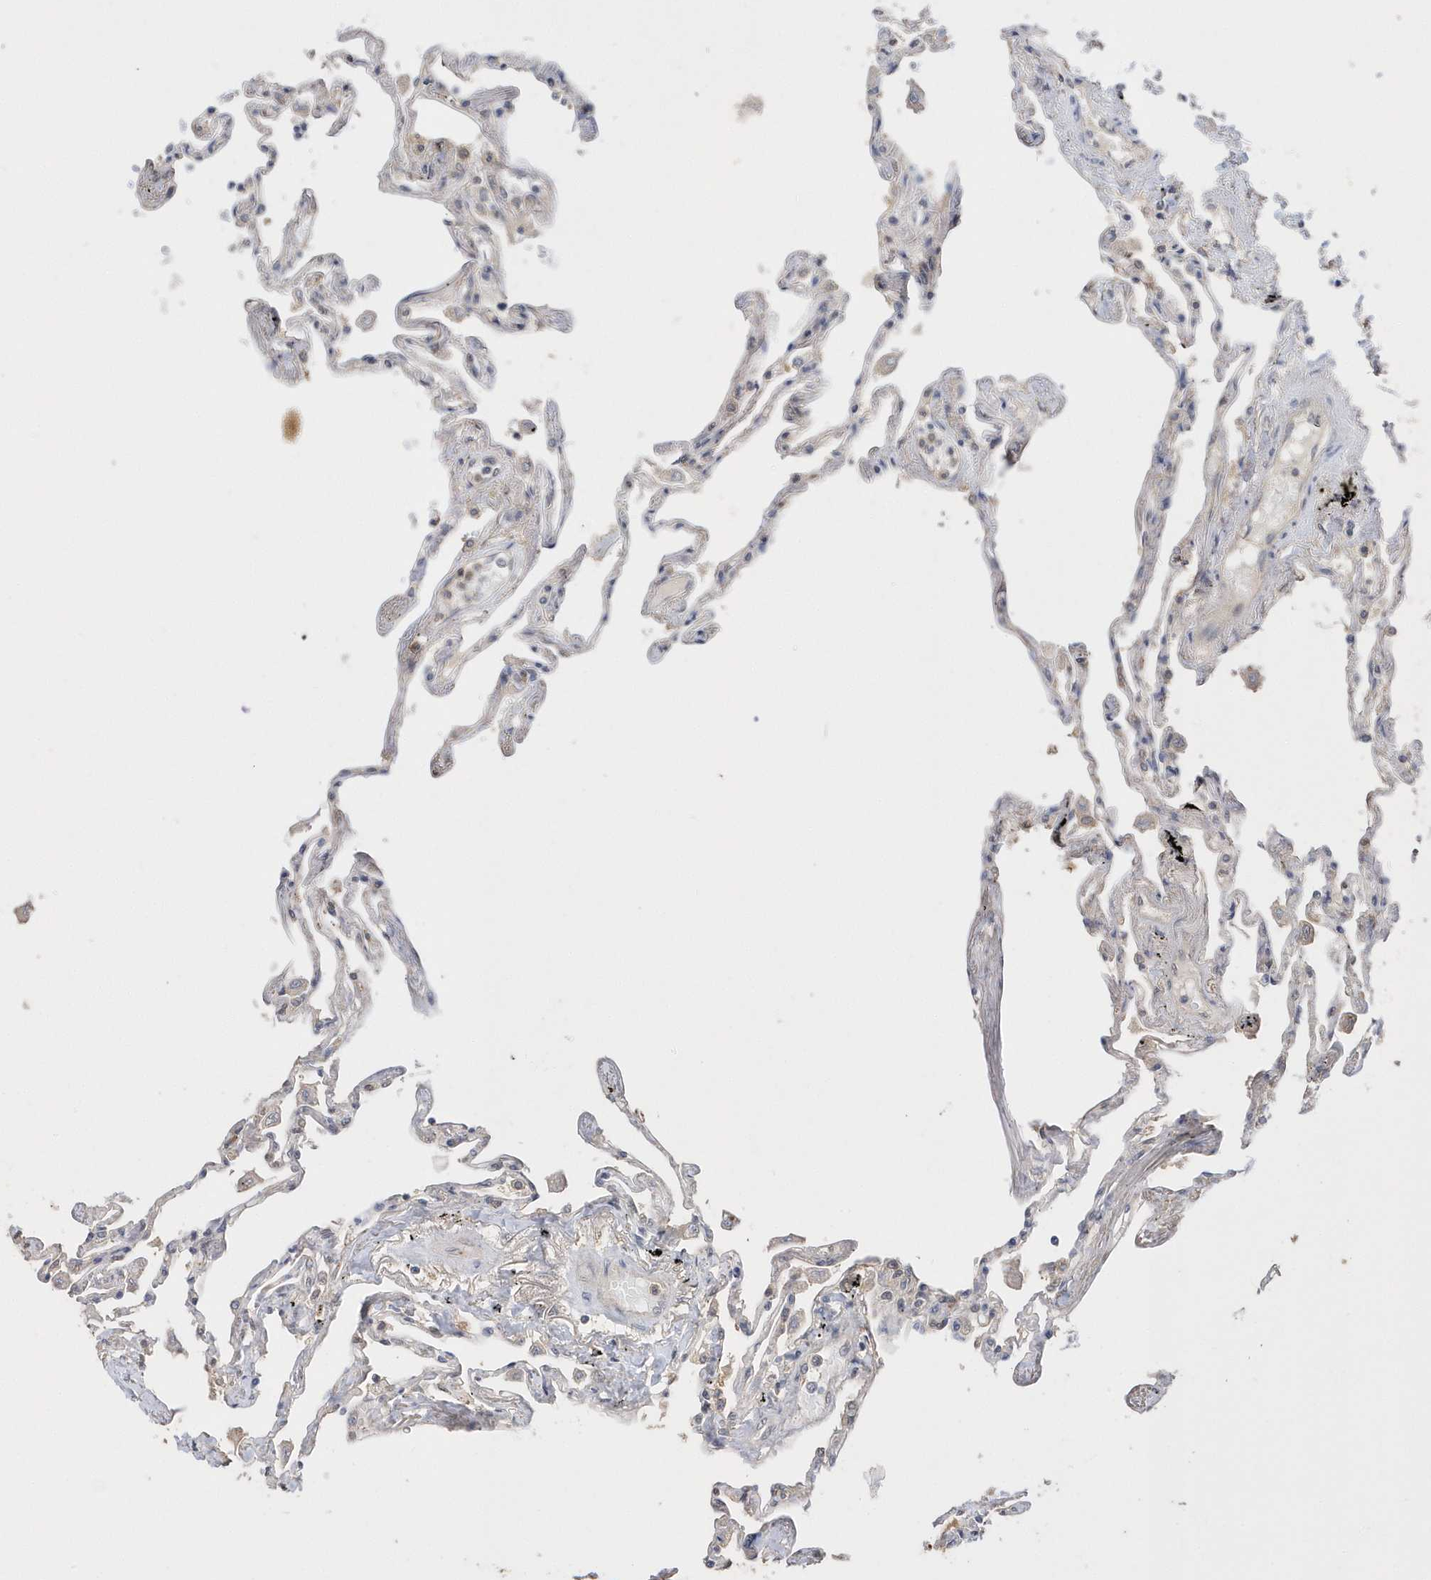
{"staining": {"intensity": "moderate", "quantity": "<25%", "location": "cytoplasmic/membranous"}, "tissue": "lung", "cell_type": "Alveolar cells", "image_type": "normal", "snomed": [{"axis": "morphology", "description": "Normal tissue, NOS"}, {"axis": "topography", "description": "Lung"}], "caption": "This micrograph shows IHC staining of normal human lung, with low moderate cytoplasmic/membranous staining in approximately <25% of alveolar cells.", "gene": "RPEL1", "patient": {"sex": "female", "age": 67}}